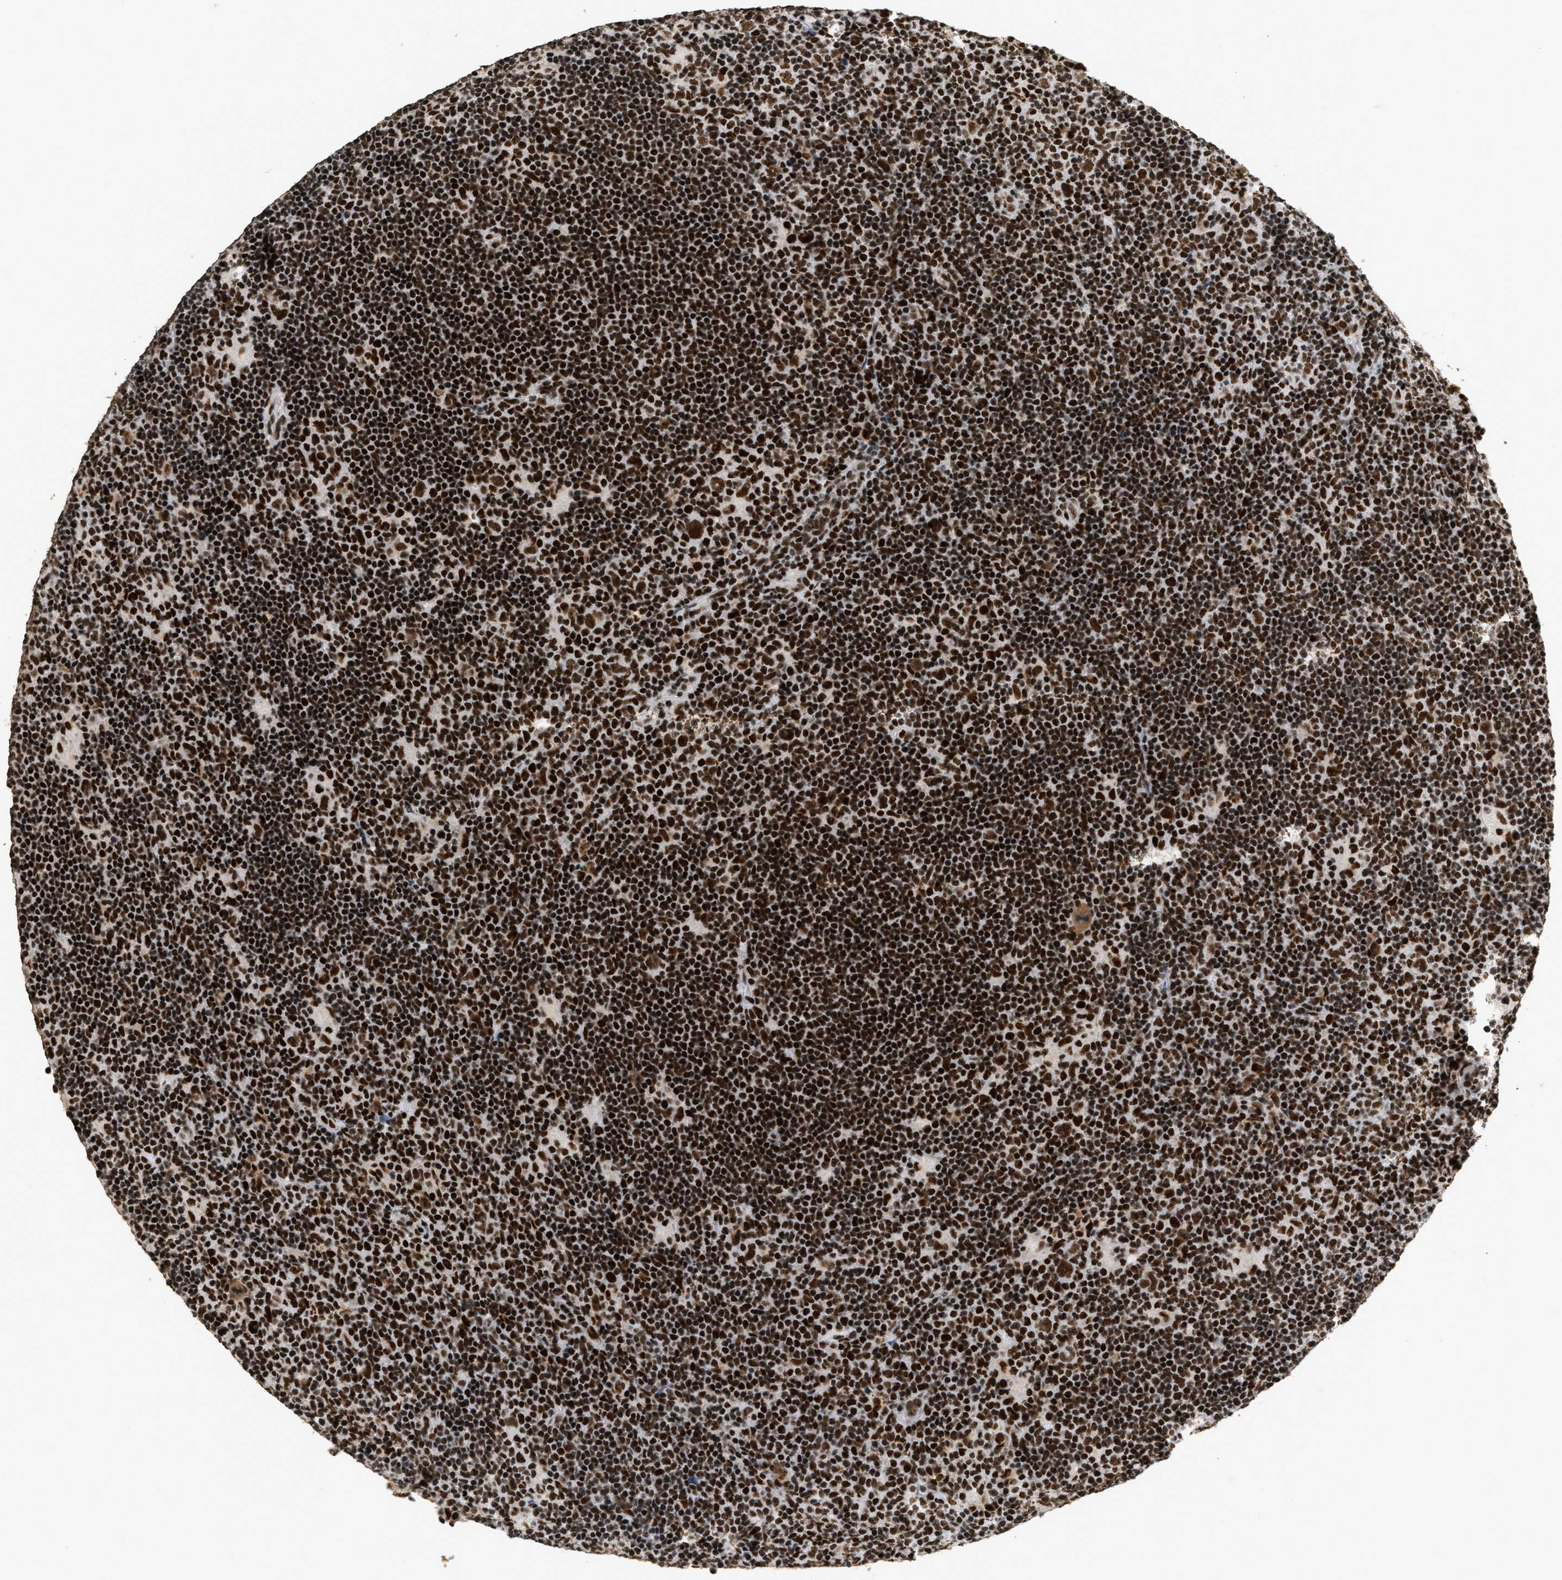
{"staining": {"intensity": "strong", "quantity": ">75%", "location": "nuclear"}, "tissue": "lymphoma", "cell_type": "Tumor cells", "image_type": "cancer", "snomed": [{"axis": "morphology", "description": "Hodgkin's disease, NOS"}, {"axis": "topography", "description": "Lymph node"}], "caption": "Protein expression analysis of human Hodgkin's disease reveals strong nuclear positivity in approximately >75% of tumor cells. Ihc stains the protein of interest in brown and the nuclei are stained blue.", "gene": "SMARCB1", "patient": {"sex": "female", "age": 57}}